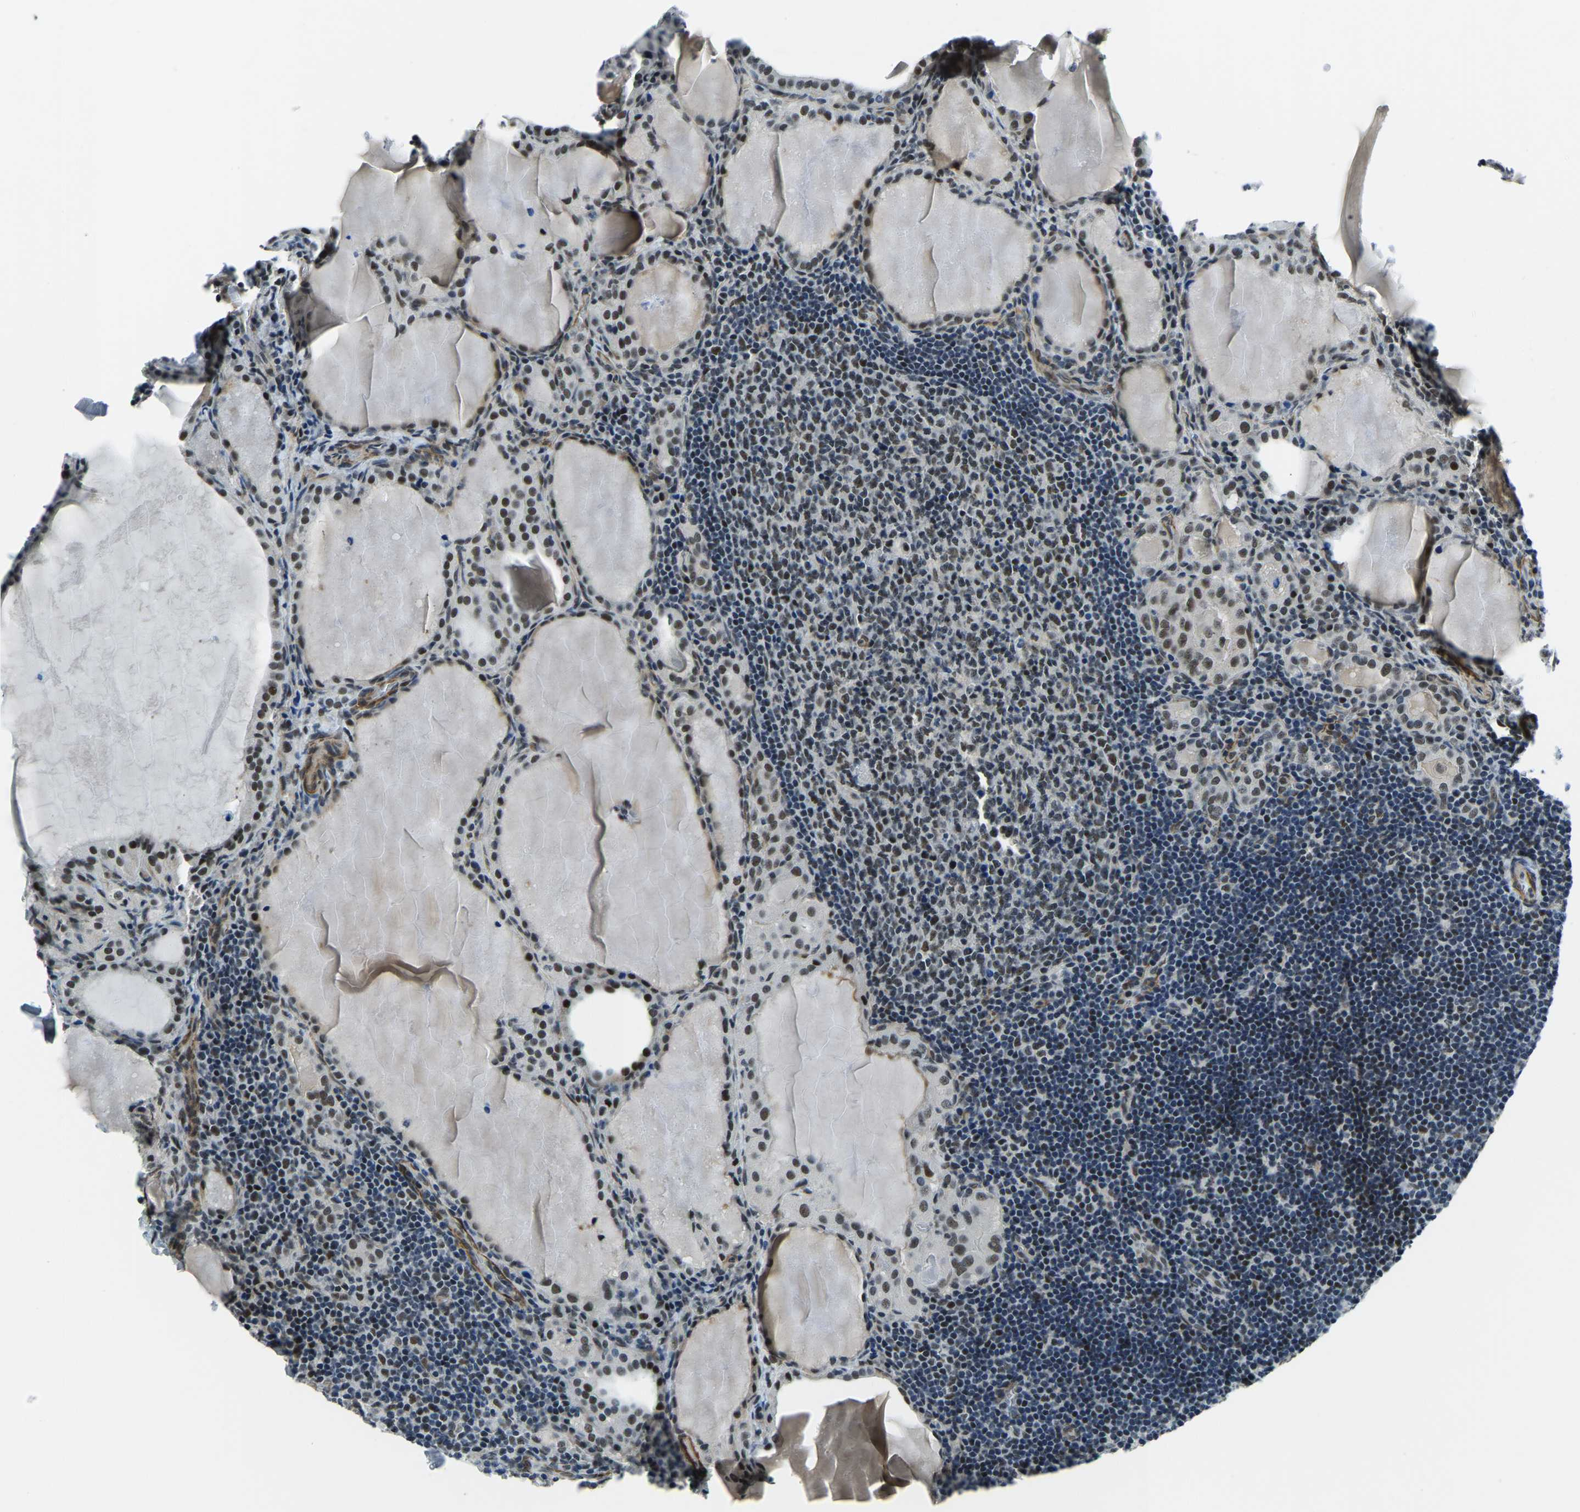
{"staining": {"intensity": "weak", "quantity": "25%-75%", "location": "nuclear"}, "tissue": "thyroid cancer", "cell_type": "Tumor cells", "image_type": "cancer", "snomed": [{"axis": "morphology", "description": "Papillary adenocarcinoma, NOS"}, {"axis": "topography", "description": "Thyroid gland"}], "caption": "Protein expression by immunohistochemistry exhibits weak nuclear expression in approximately 25%-75% of tumor cells in thyroid cancer.", "gene": "PRCC", "patient": {"sex": "female", "age": 42}}